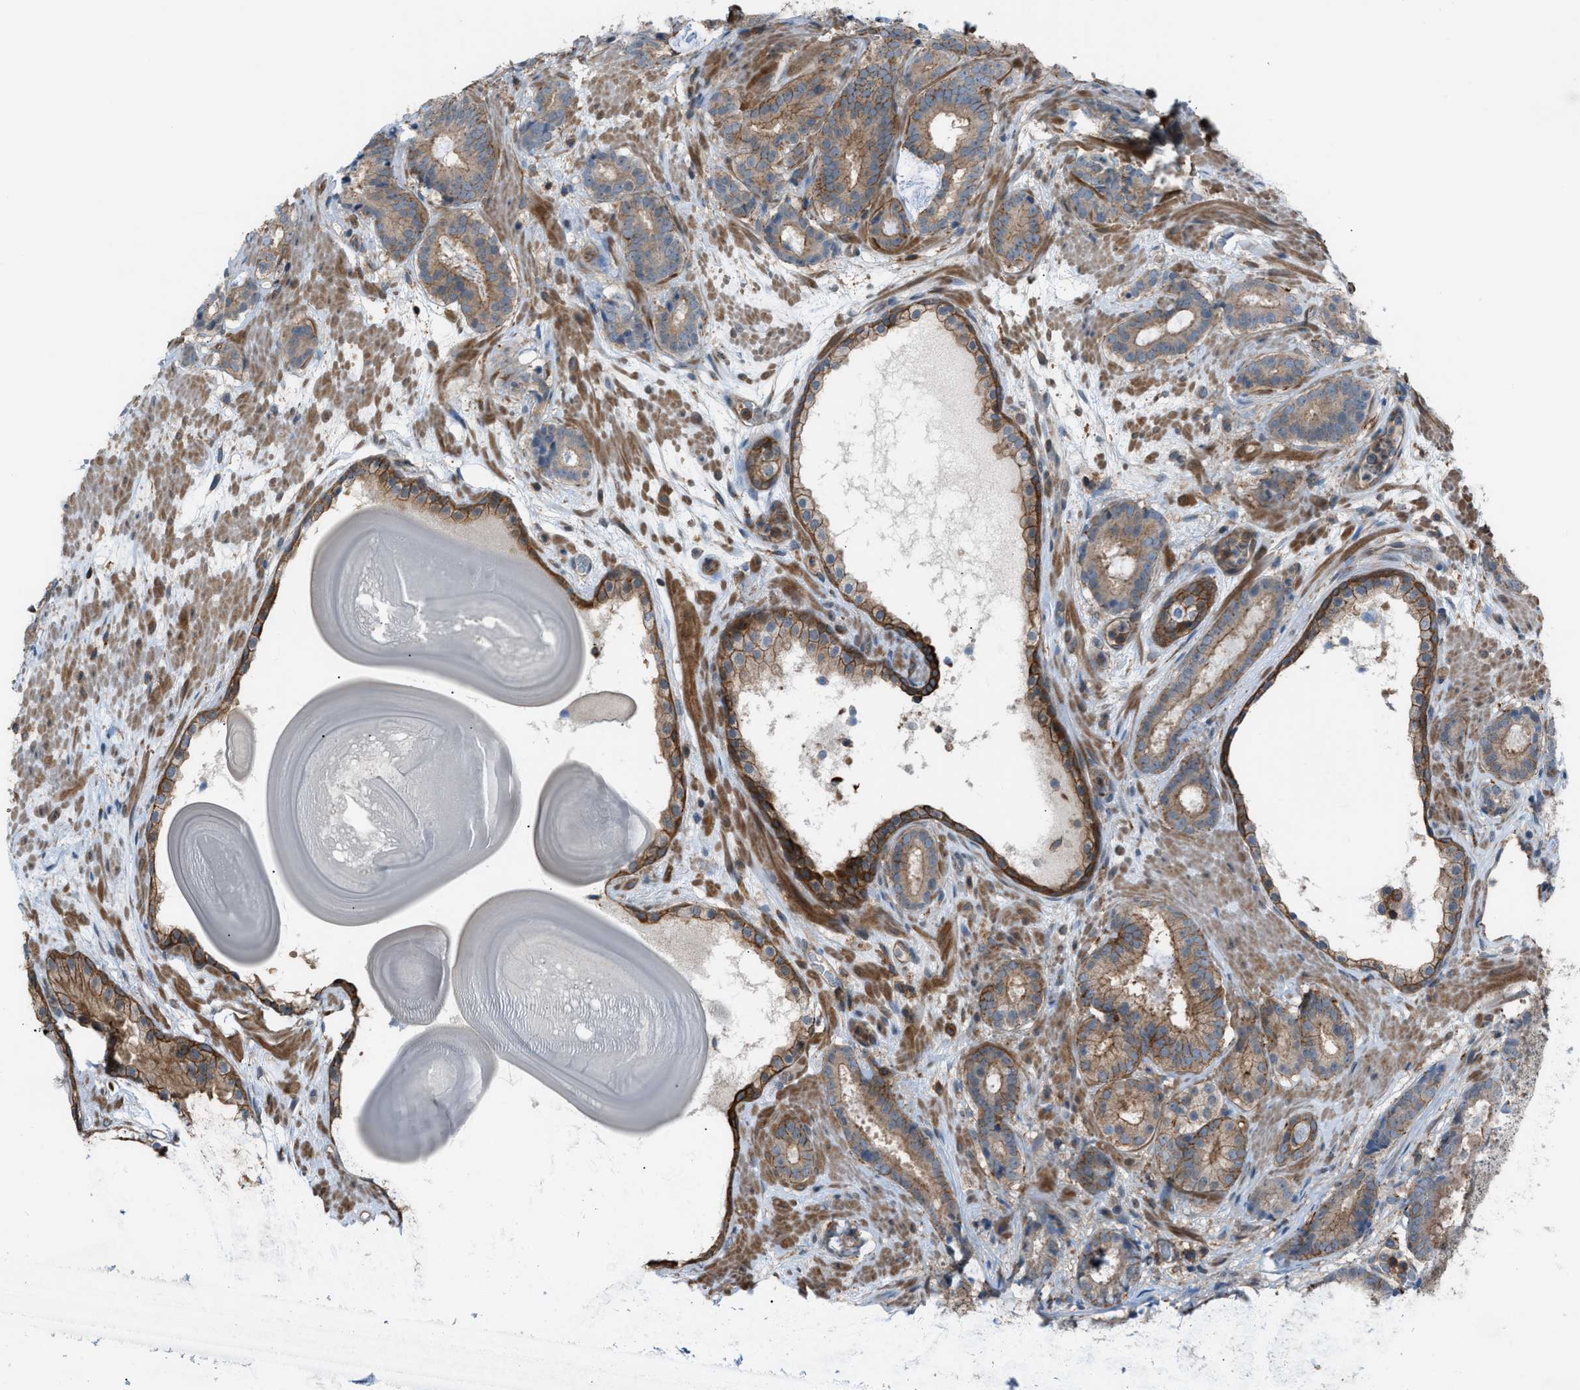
{"staining": {"intensity": "moderate", "quantity": ">75%", "location": "cytoplasmic/membranous"}, "tissue": "prostate cancer", "cell_type": "Tumor cells", "image_type": "cancer", "snomed": [{"axis": "morphology", "description": "Adenocarcinoma, Low grade"}, {"axis": "topography", "description": "Prostate"}], "caption": "This is a photomicrograph of immunohistochemistry (IHC) staining of prostate cancer (adenocarcinoma (low-grade)), which shows moderate staining in the cytoplasmic/membranous of tumor cells.", "gene": "DYRK1A", "patient": {"sex": "male", "age": 69}}